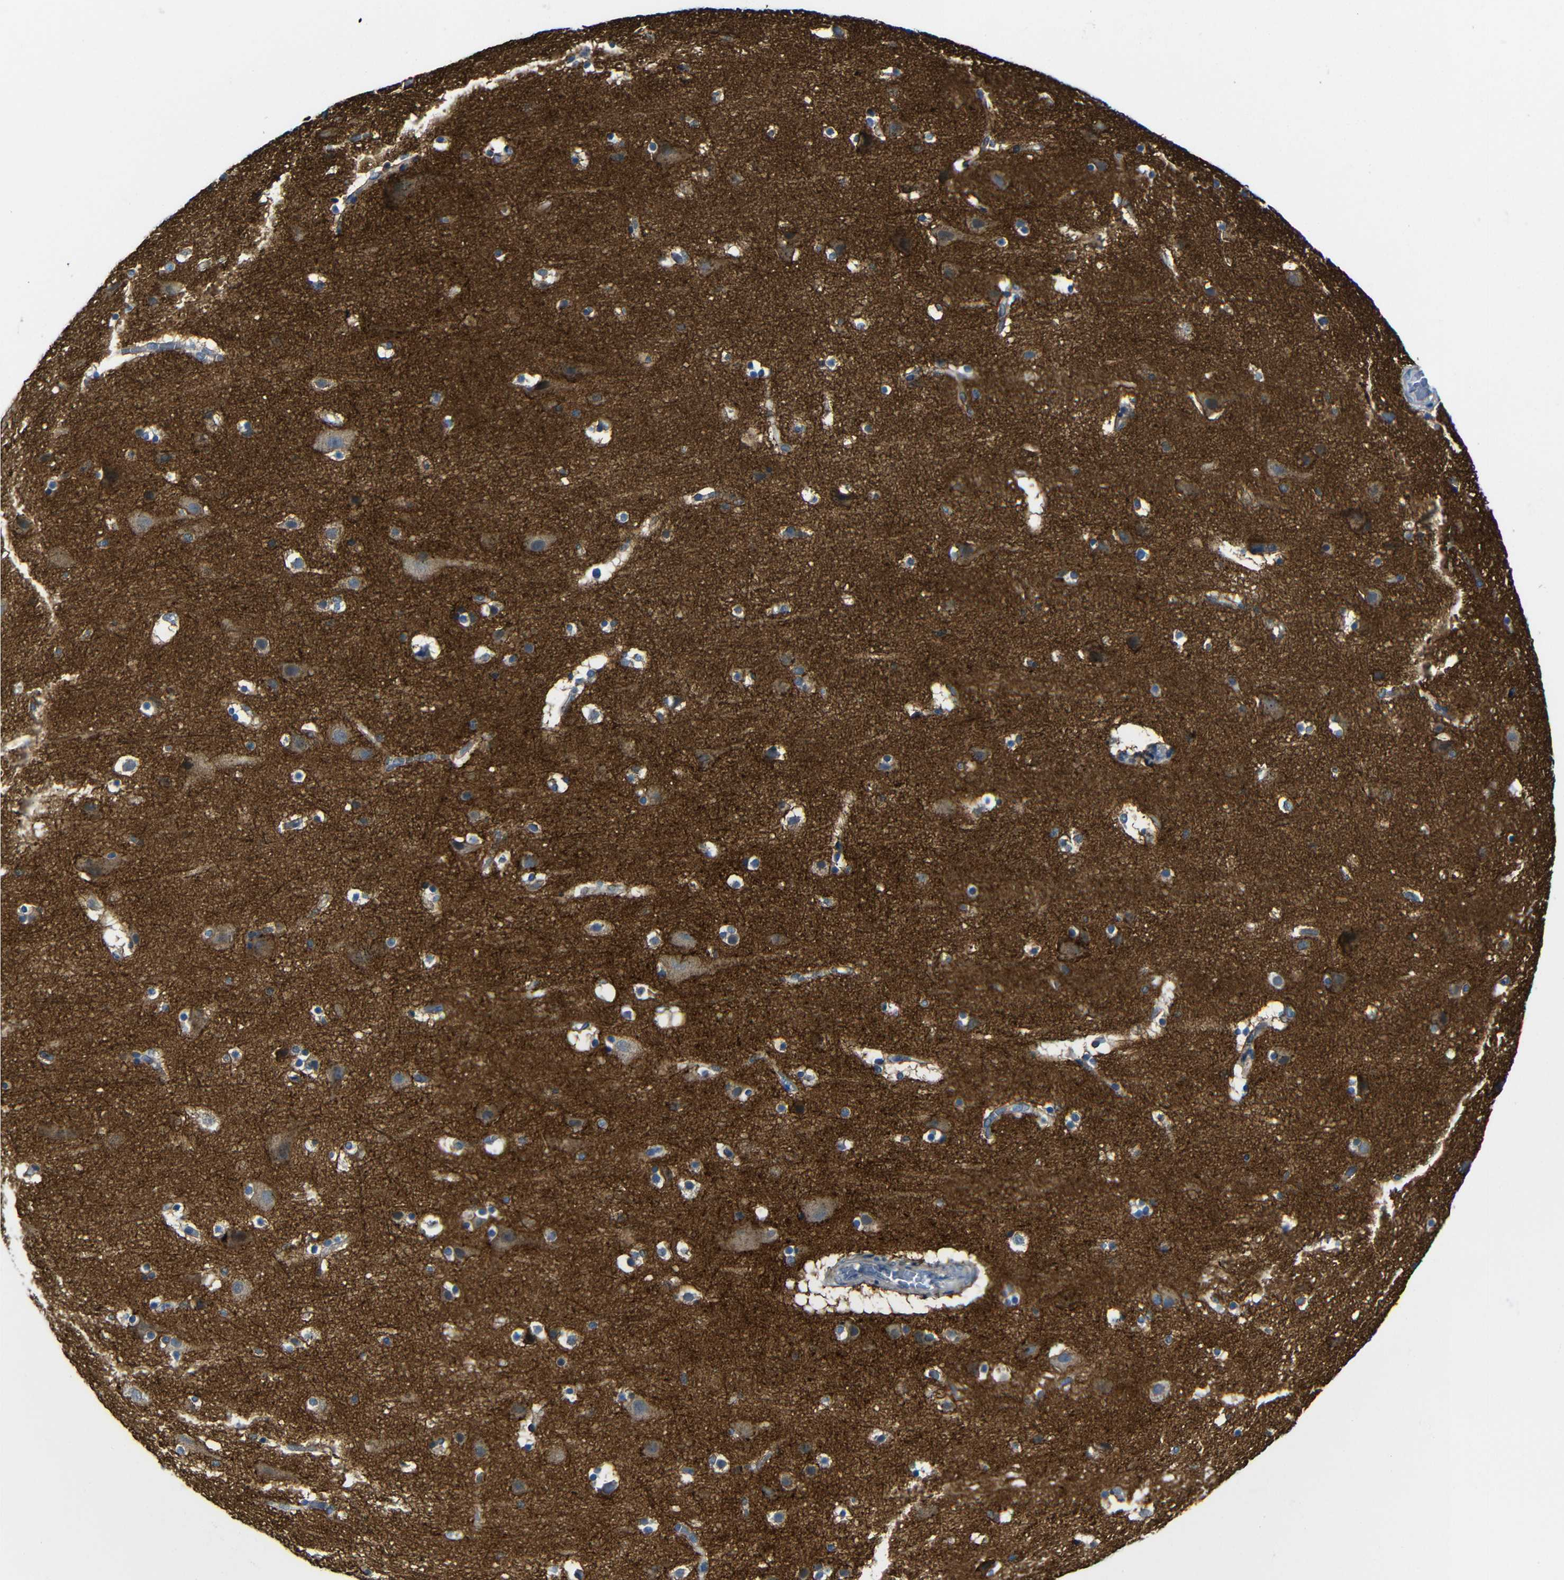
{"staining": {"intensity": "weak", "quantity": "25%-75%", "location": "cytoplasmic/membranous"}, "tissue": "cerebral cortex", "cell_type": "Endothelial cells", "image_type": "normal", "snomed": [{"axis": "morphology", "description": "Normal tissue, NOS"}, {"axis": "topography", "description": "Cerebral cortex"}], "caption": "Immunohistochemical staining of unremarkable human cerebral cortex exhibits 25%-75% levels of weak cytoplasmic/membranous protein staining in about 25%-75% of endothelial cells.", "gene": "ZNF90", "patient": {"sex": "male", "age": 45}}